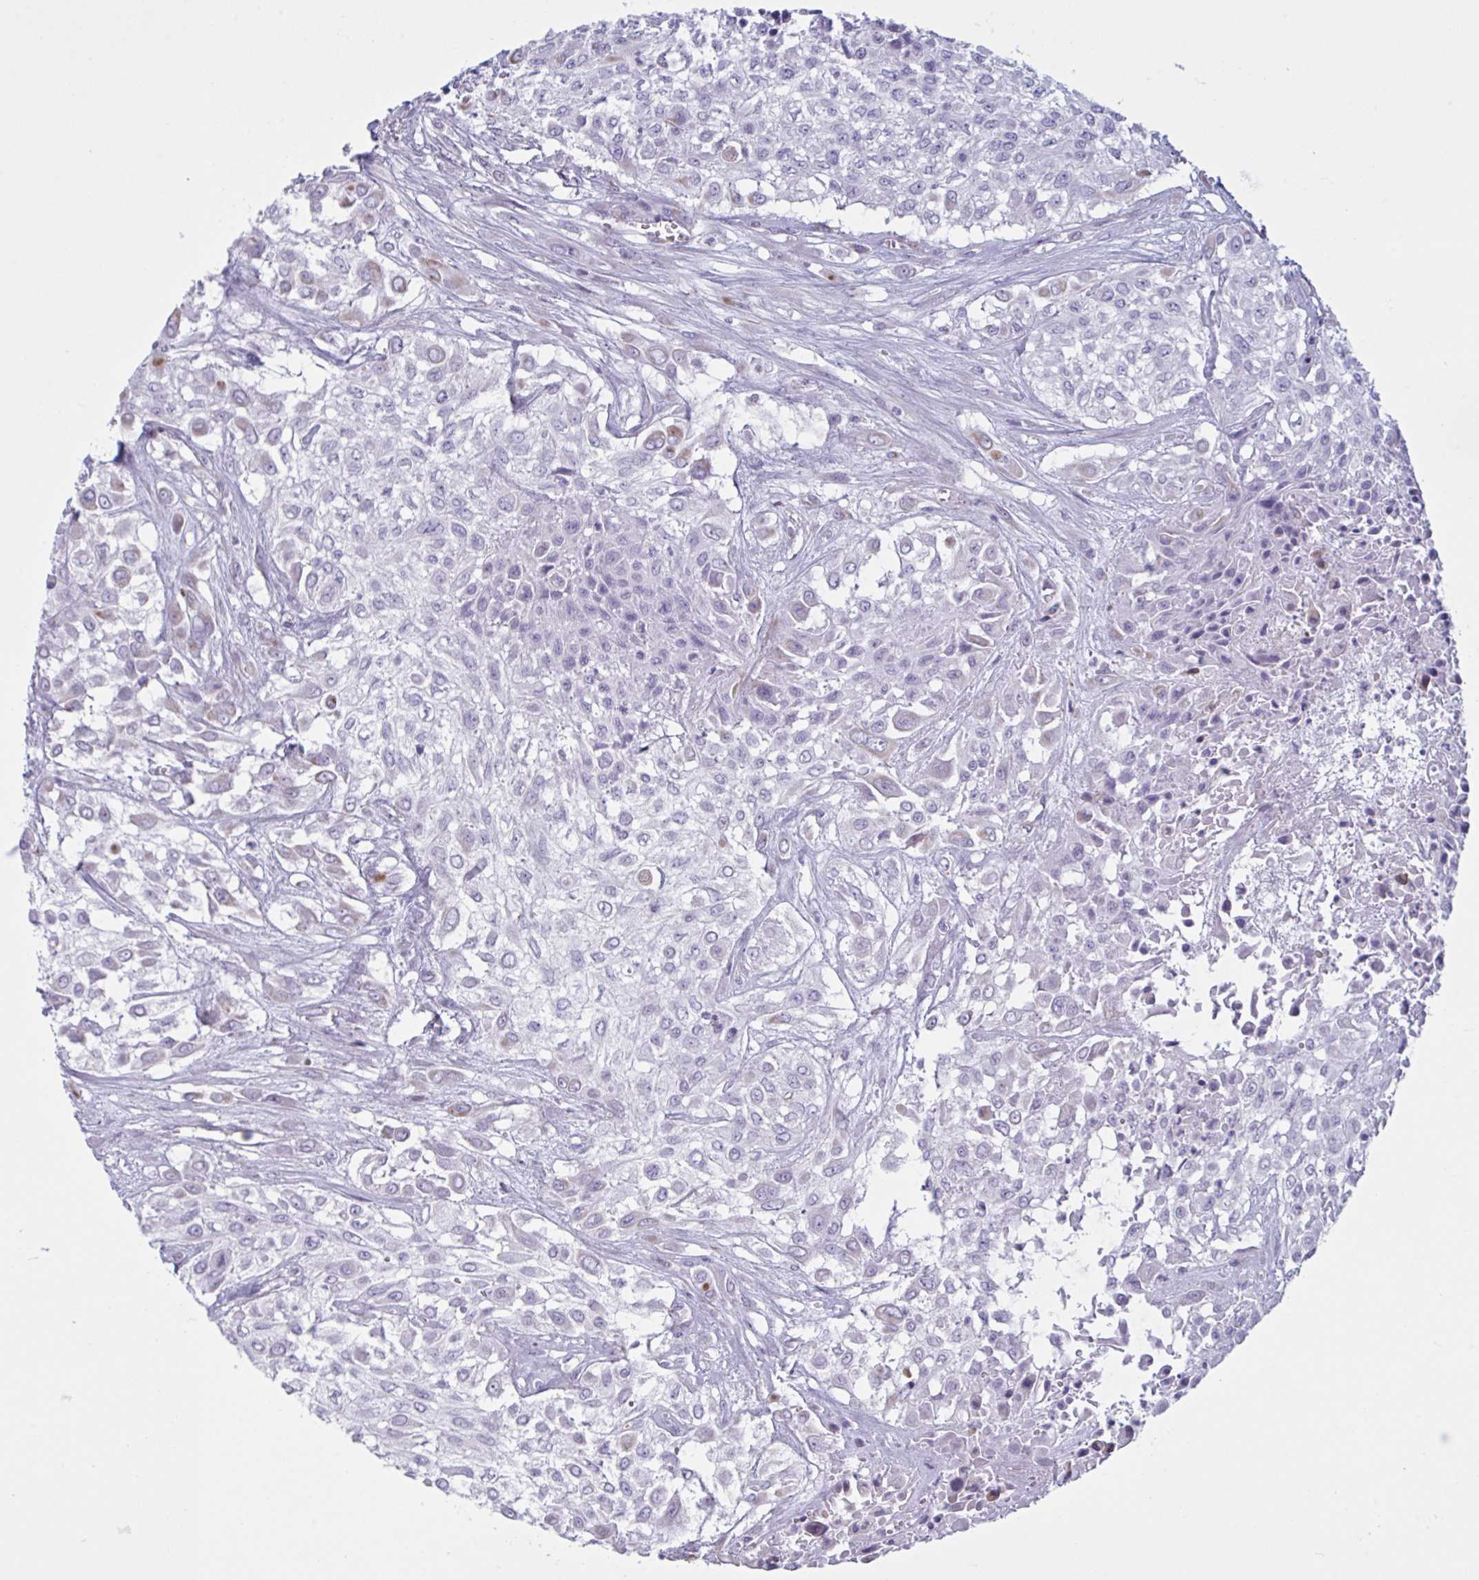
{"staining": {"intensity": "negative", "quantity": "none", "location": "none"}, "tissue": "urothelial cancer", "cell_type": "Tumor cells", "image_type": "cancer", "snomed": [{"axis": "morphology", "description": "Urothelial carcinoma, High grade"}, {"axis": "topography", "description": "Urinary bladder"}], "caption": "An immunohistochemistry (IHC) image of urothelial cancer is shown. There is no staining in tumor cells of urothelial cancer.", "gene": "OR1L3", "patient": {"sex": "male", "age": 57}}